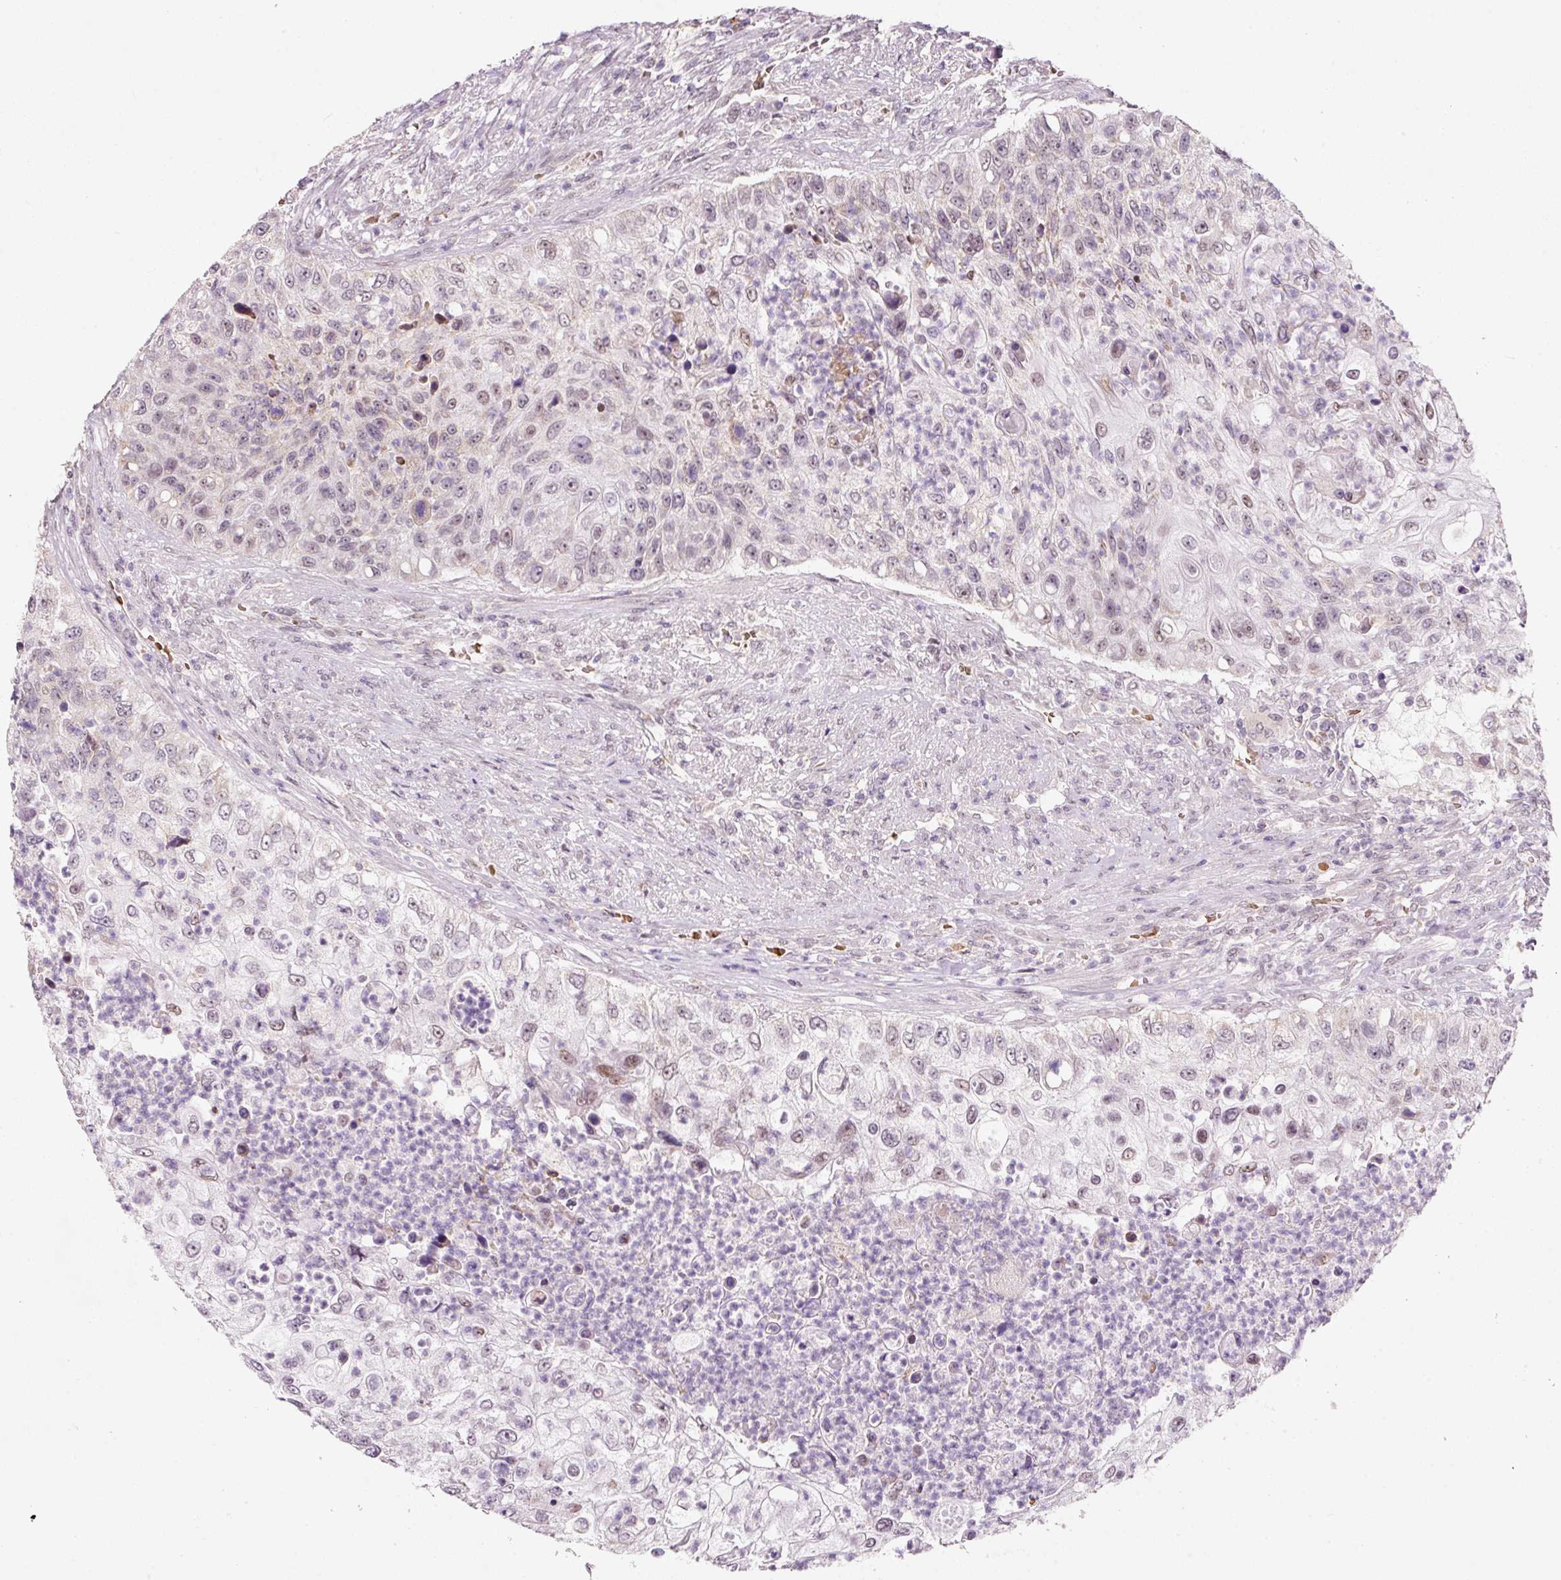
{"staining": {"intensity": "weak", "quantity": "<25%", "location": "nuclear"}, "tissue": "urothelial cancer", "cell_type": "Tumor cells", "image_type": "cancer", "snomed": [{"axis": "morphology", "description": "Urothelial carcinoma, High grade"}, {"axis": "topography", "description": "Urinary bladder"}], "caption": "A micrograph of urothelial carcinoma (high-grade) stained for a protein shows no brown staining in tumor cells.", "gene": "ZNF460", "patient": {"sex": "female", "age": 60}}